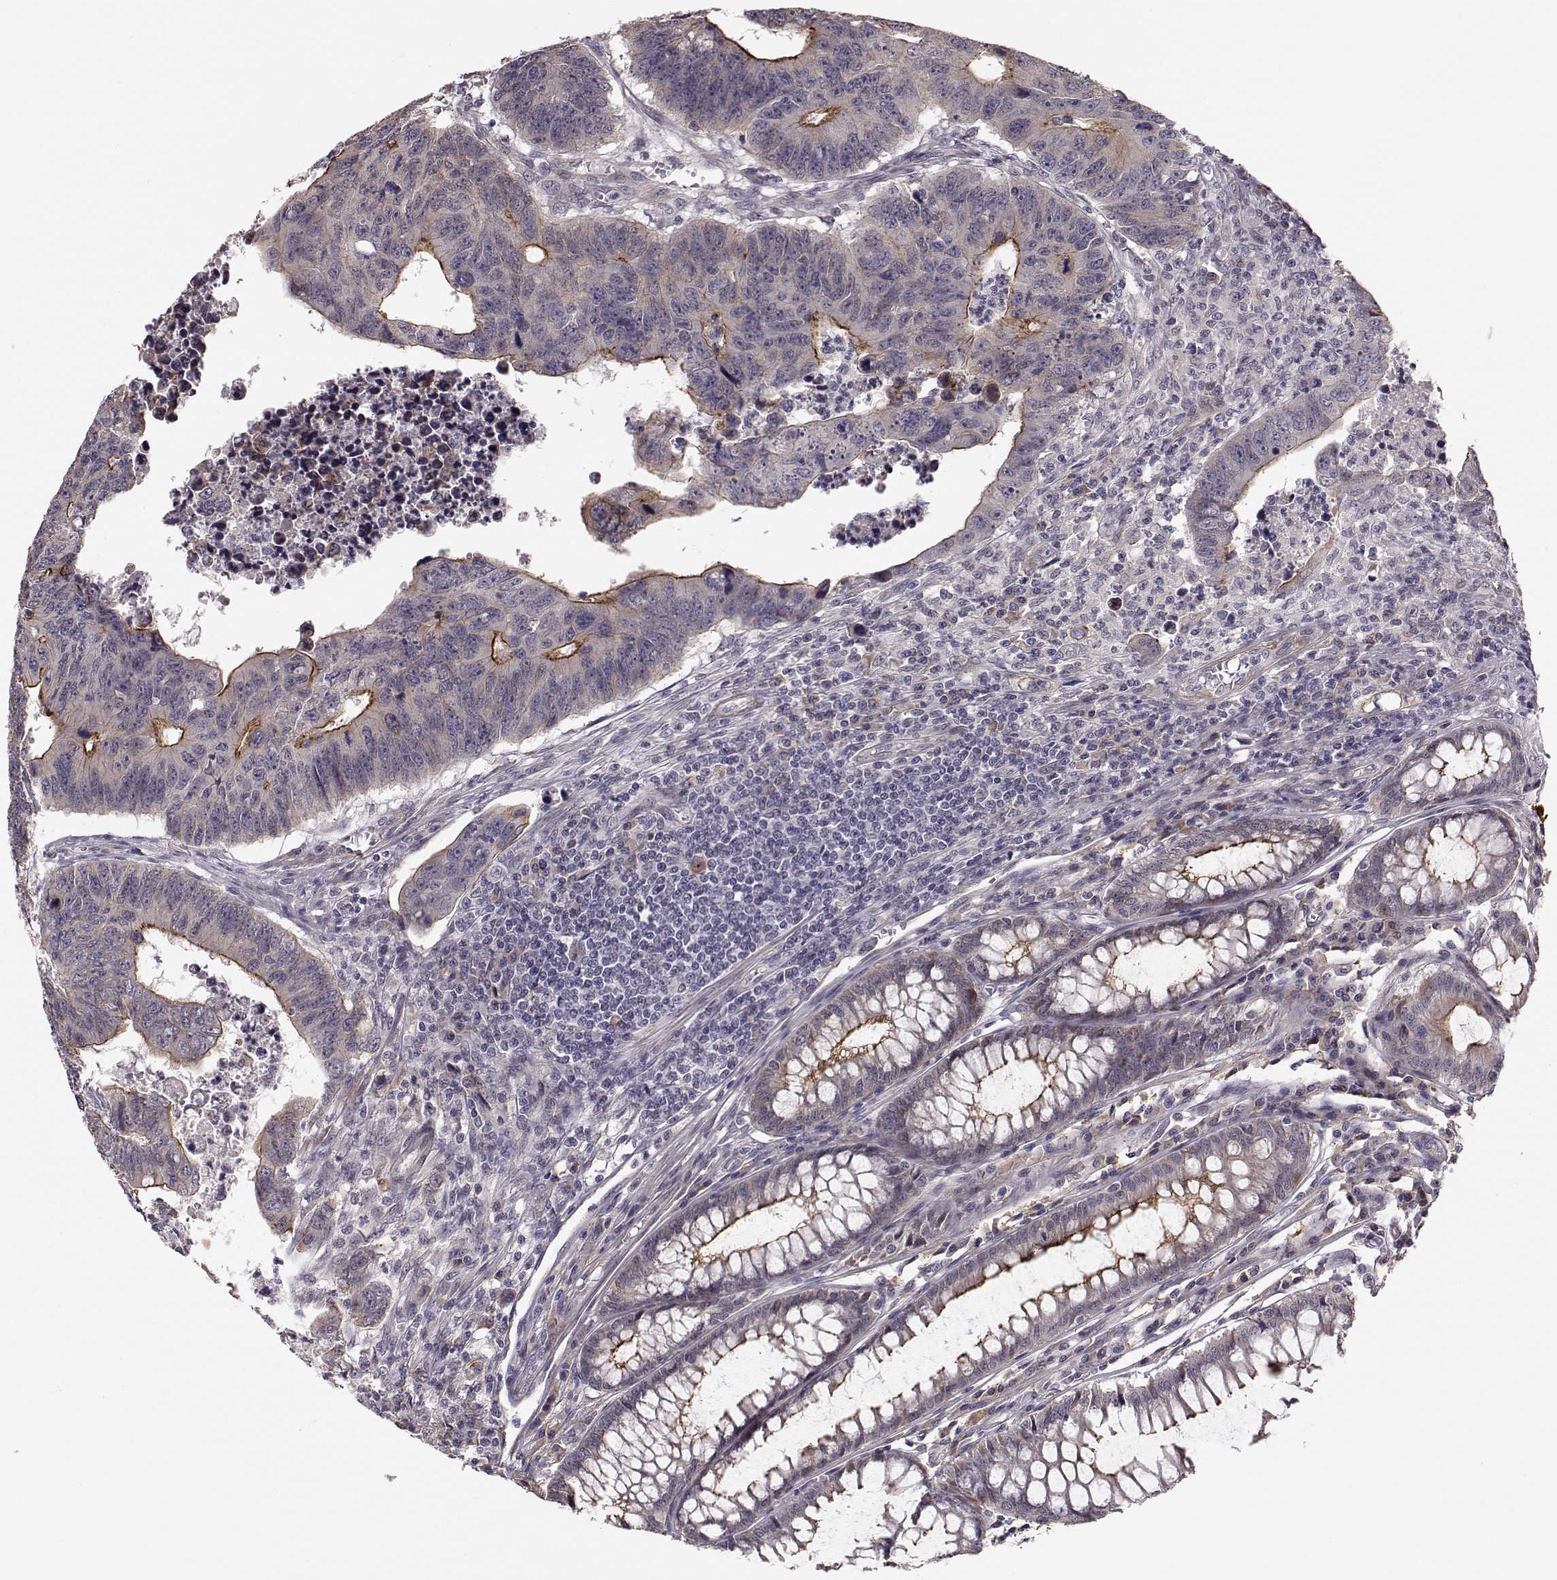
{"staining": {"intensity": "moderate", "quantity": "<25%", "location": "cytoplasmic/membranous"}, "tissue": "colorectal cancer", "cell_type": "Tumor cells", "image_type": "cancer", "snomed": [{"axis": "morphology", "description": "Adenocarcinoma, NOS"}, {"axis": "topography", "description": "Rectum"}], "caption": "Protein expression analysis of human colorectal cancer (adenocarcinoma) reveals moderate cytoplasmic/membranous positivity in about <25% of tumor cells. (Brightfield microscopy of DAB IHC at high magnification).", "gene": "PLEKHG3", "patient": {"sex": "female", "age": 85}}